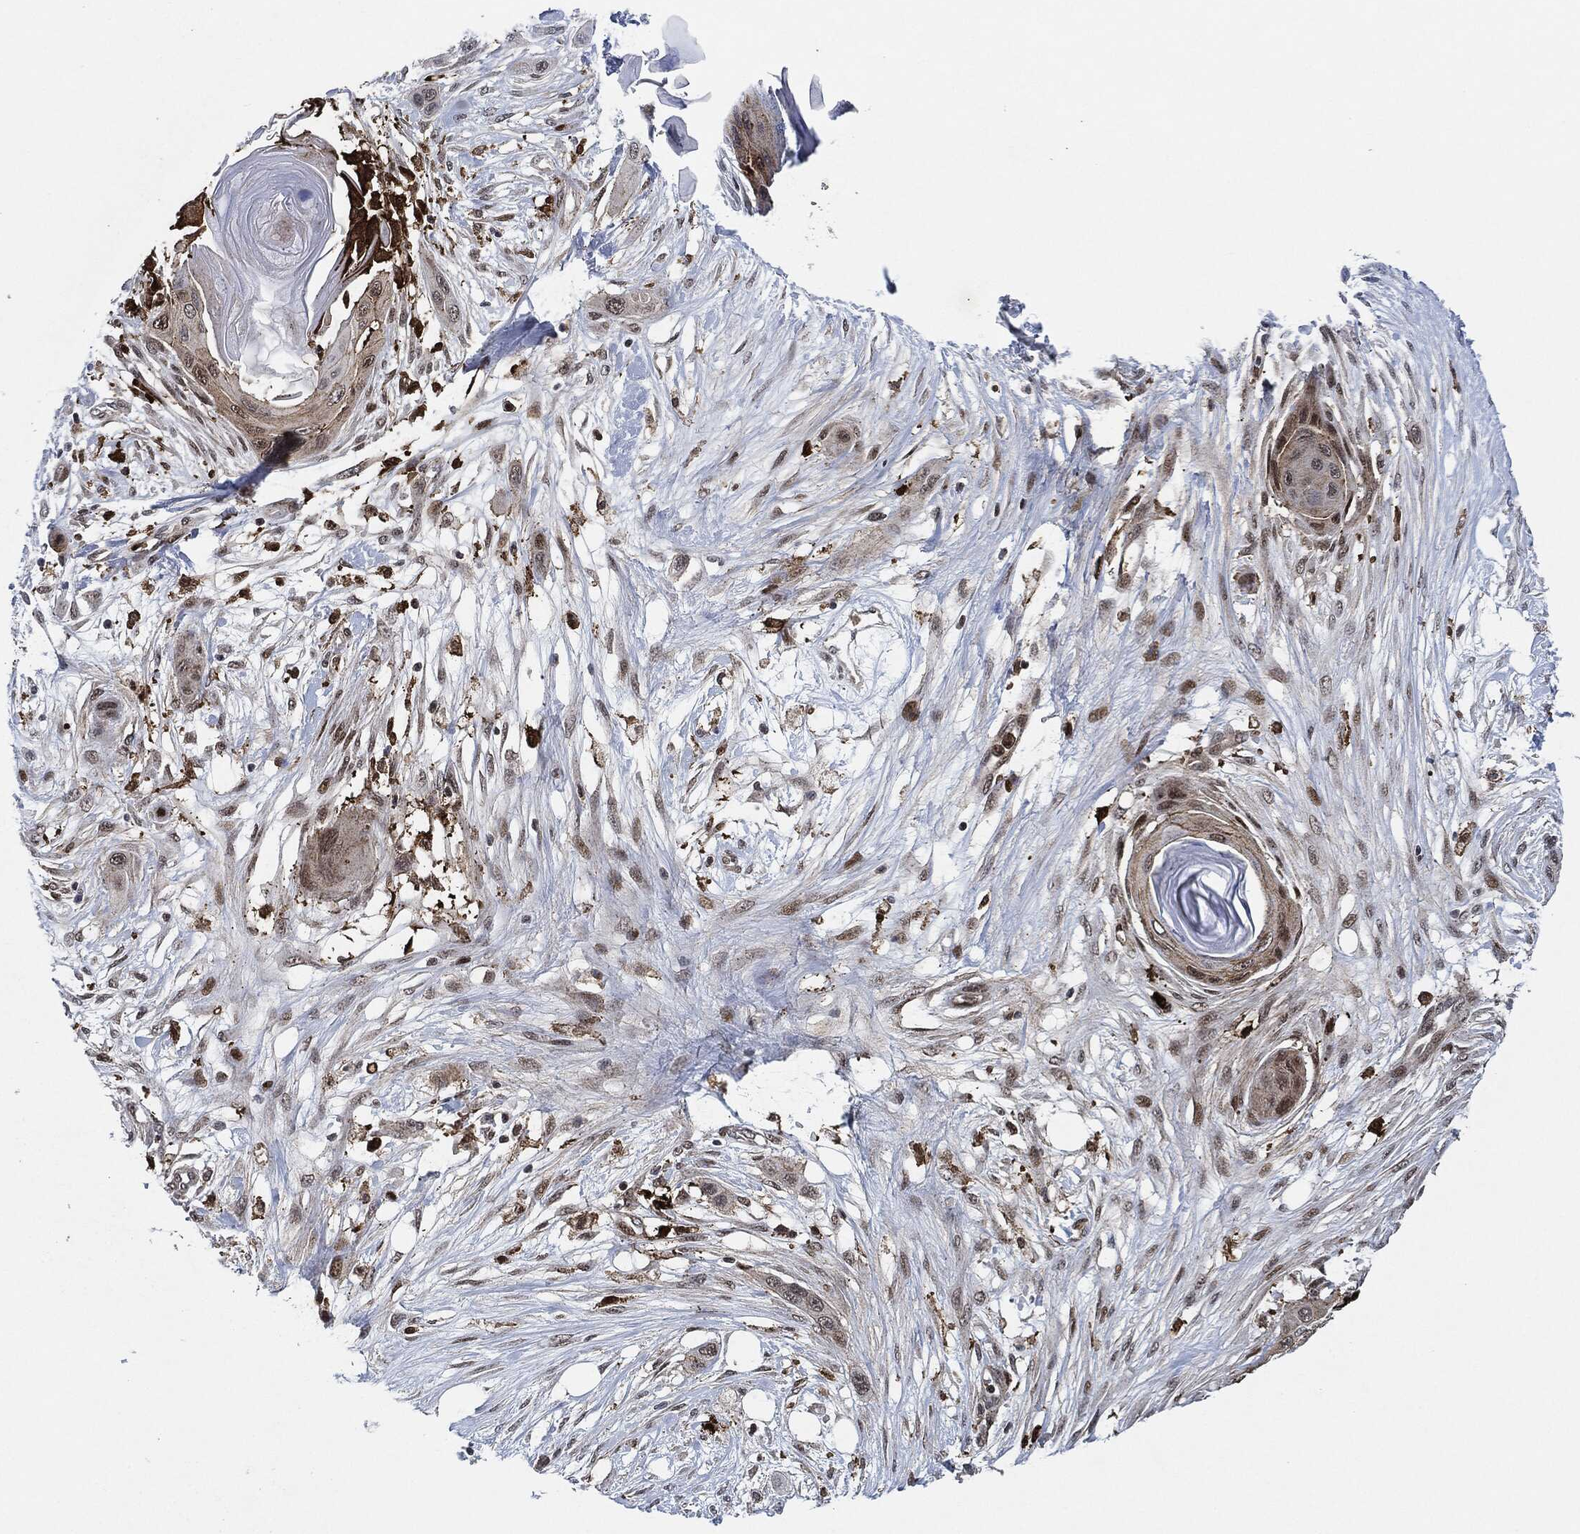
{"staining": {"intensity": "weak", "quantity": "<25%", "location": "cytoplasmic/membranous"}, "tissue": "skin cancer", "cell_type": "Tumor cells", "image_type": "cancer", "snomed": [{"axis": "morphology", "description": "Squamous cell carcinoma, NOS"}, {"axis": "topography", "description": "Skin"}], "caption": "A photomicrograph of skin cancer stained for a protein demonstrates no brown staining in tumor cells.", "gene": "NANOS3", "patient": {"sex": "male", "age": 79}}